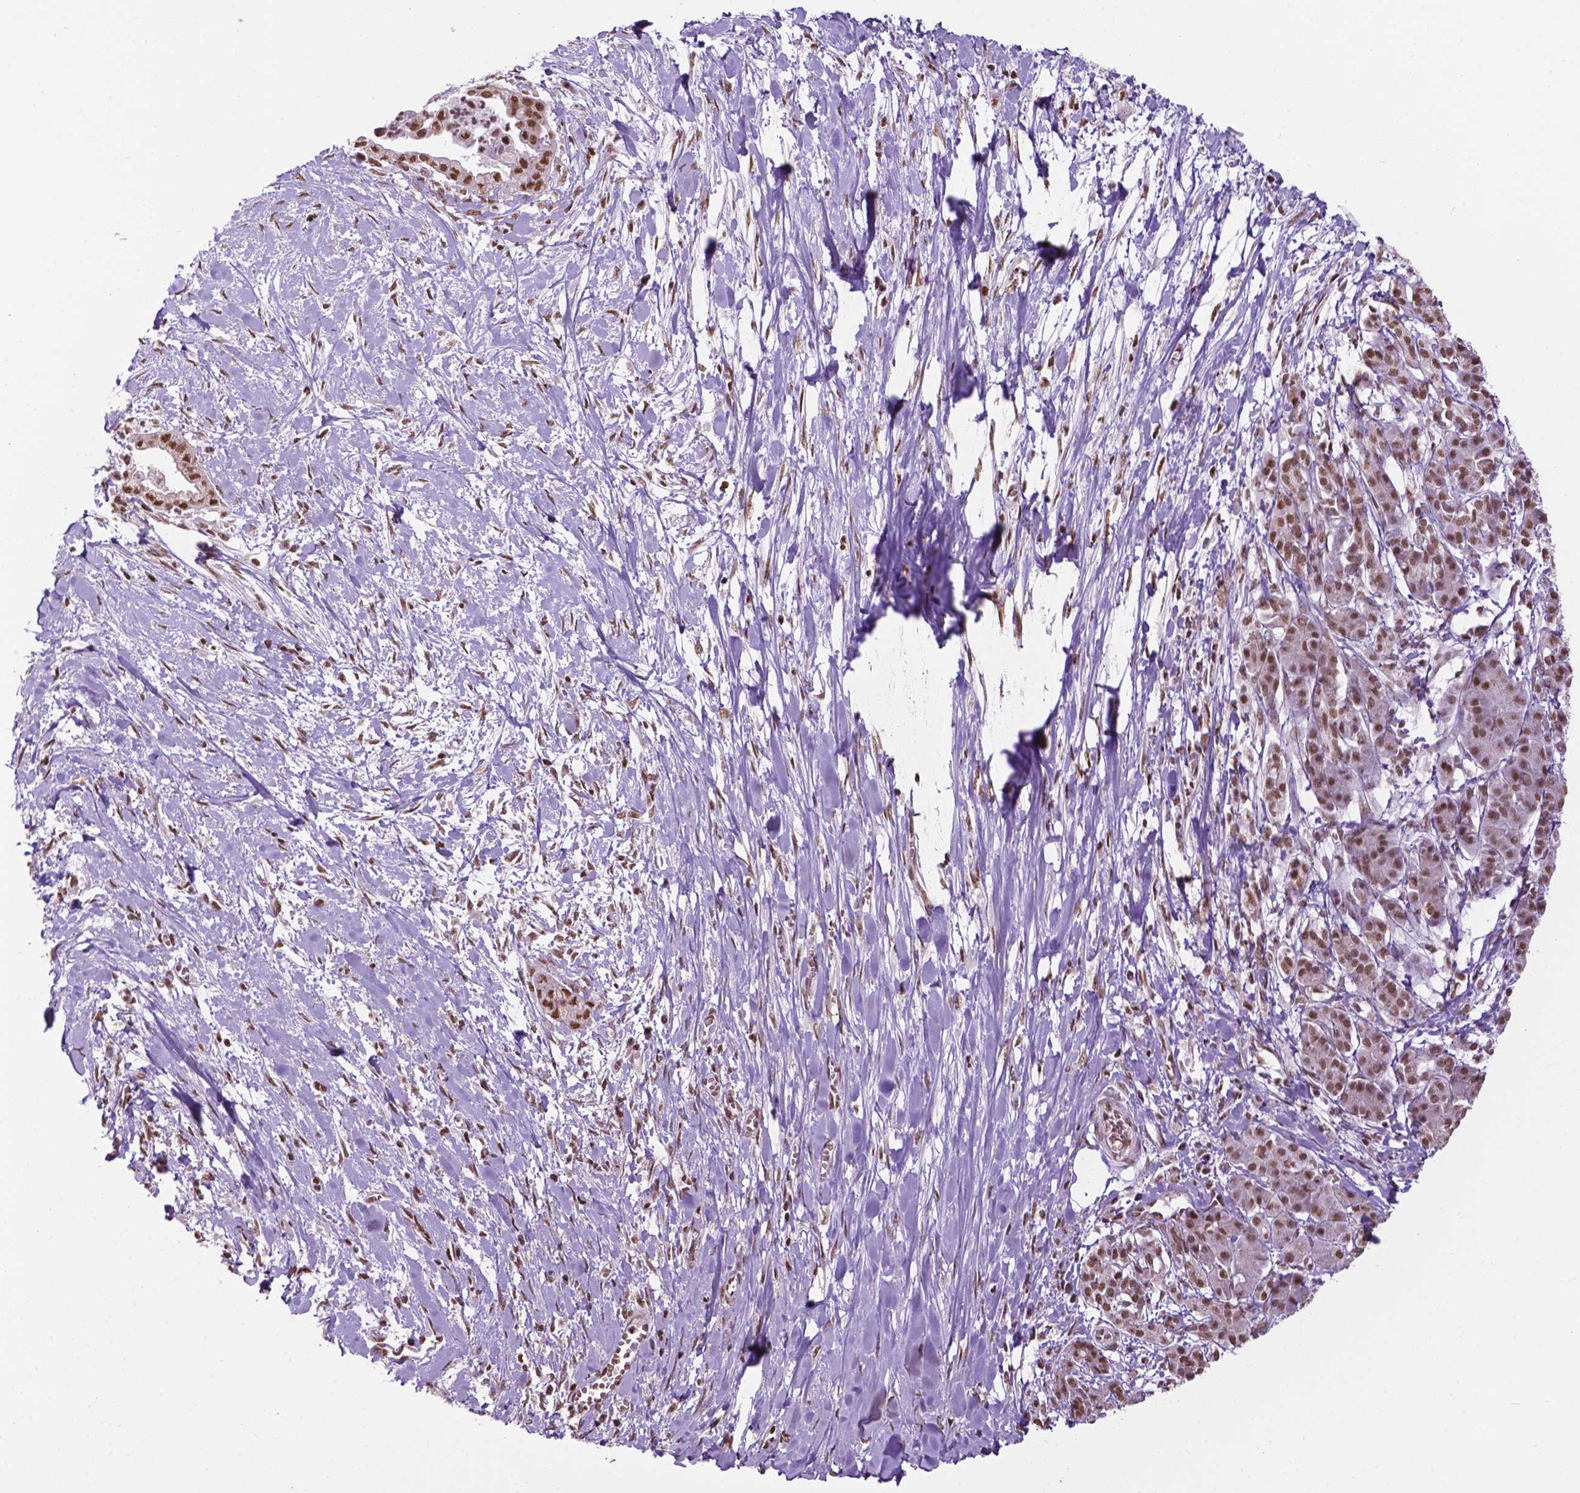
{"staining": {"intensity": "strong", "quantity": ">75%", "location": "nuclear"}, "tissue": "pancreatic cancer", "cell_type": "Tumor cells", "image_type": "cancer", "snomed": [{"axis": "morphology", "description": "Normal tissue, NOS"}, {"axis": "morphology", "description": "Adenocarcinoma, NOS"}, {"axis": "topography", "description": "Lymph node"}, {"axis": "topography", "description": "Pancreas"}], "caption": "There is high levels of strong nuclear staining in tumor cells of pancreatic cancer (adenocarcinoma), as demonstrated by immunohistochemical staining (brown color).", "gene": "COL23A1", "patient": {"sex": "female", "age": 58}}